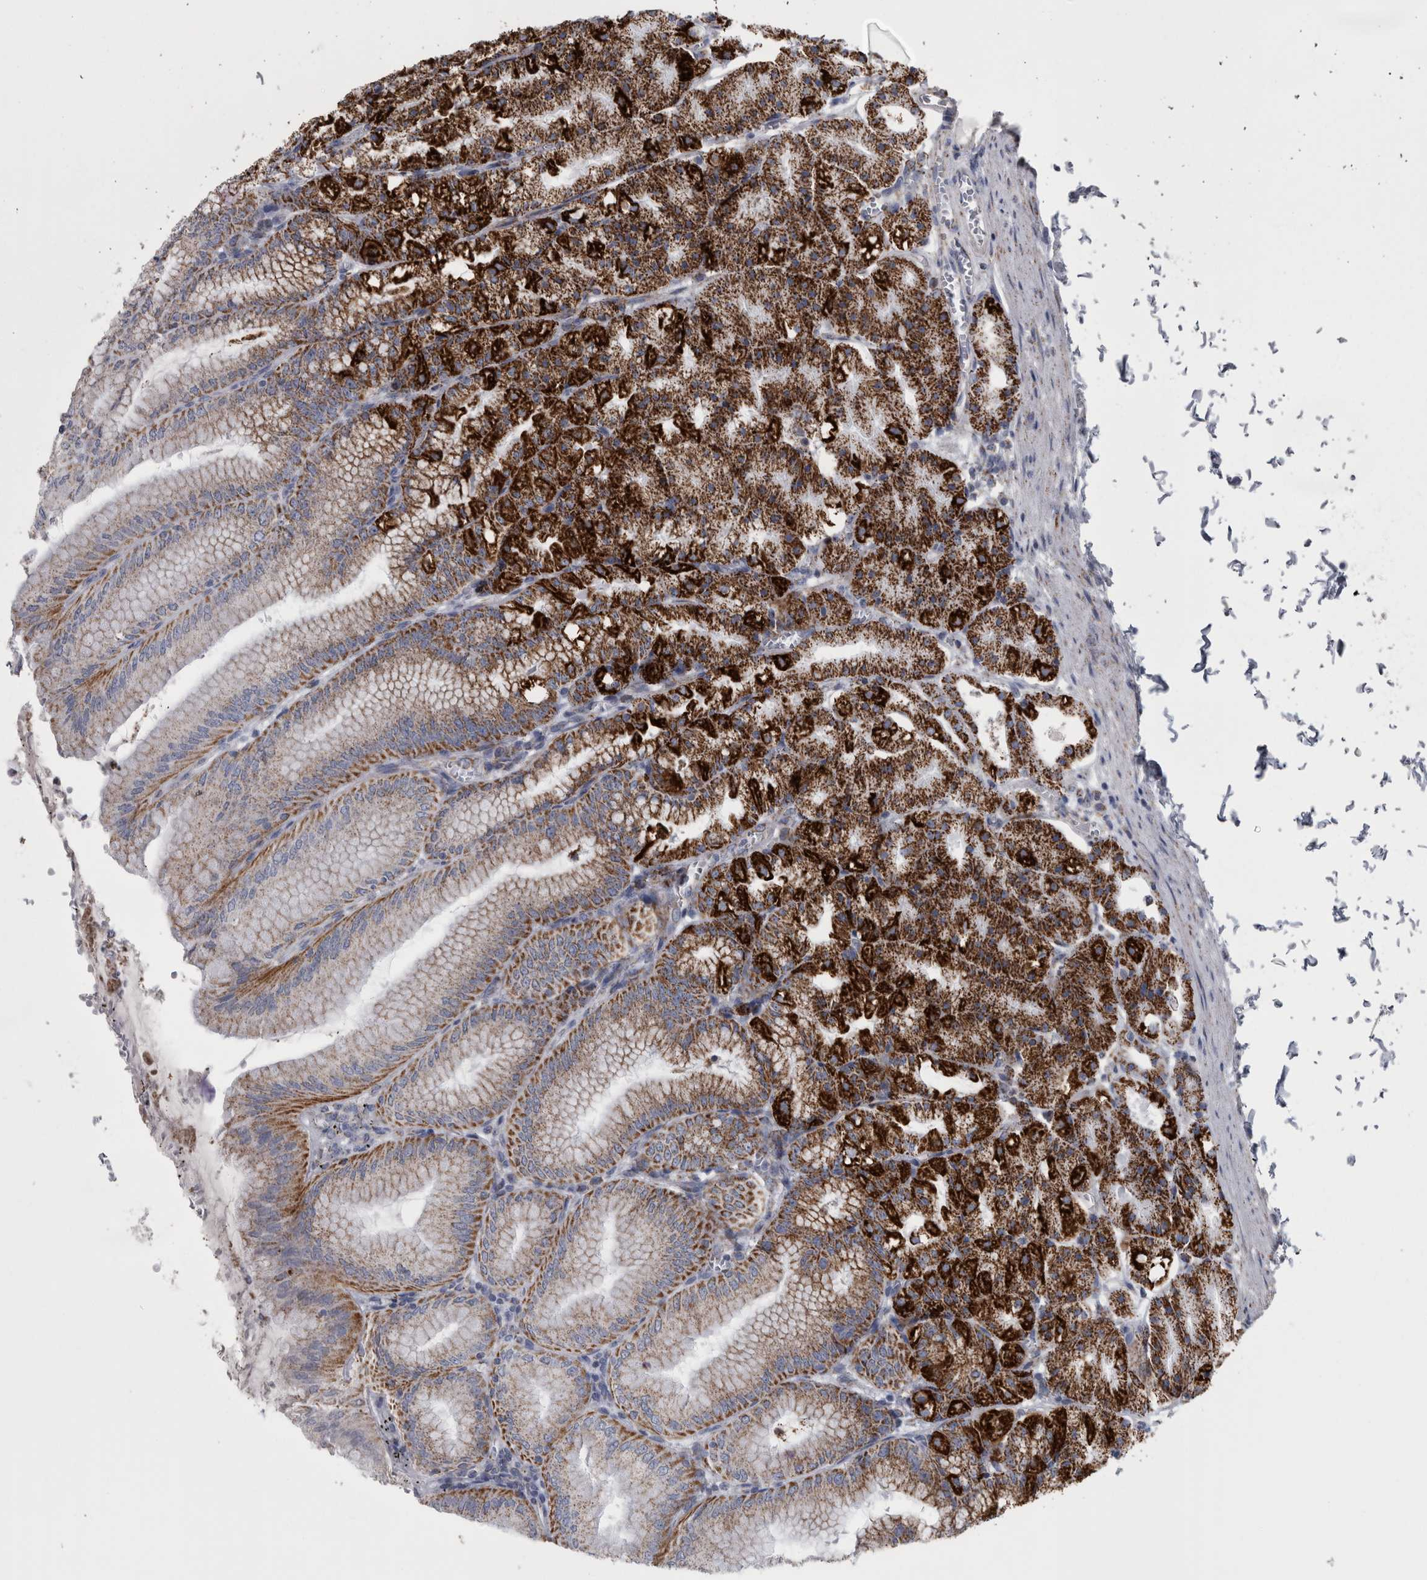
{"staining": {"intensity": "strong", "quantity": "25%-75%", "location": "cytoplasmic/membranous"}, "tissue": "stomach", "cell_type": "Glandular cells", "image_type": "normal", "snomed": [{"axis": "morphology", "description": "Normal tissue, NOS"}, {"axis": "topography", "description": "Stomach, lower"}], "caption": "Immunohistochemistry (IHC) (DAB (3,3'-diaminobenzidine)) staining of normal human stomach shows strong cytoplasmic/membranous protein expression in approximately 25%-75% of glandular cells.", "gene": "DBT", "patient": {"sex": "male", "age": 71}}